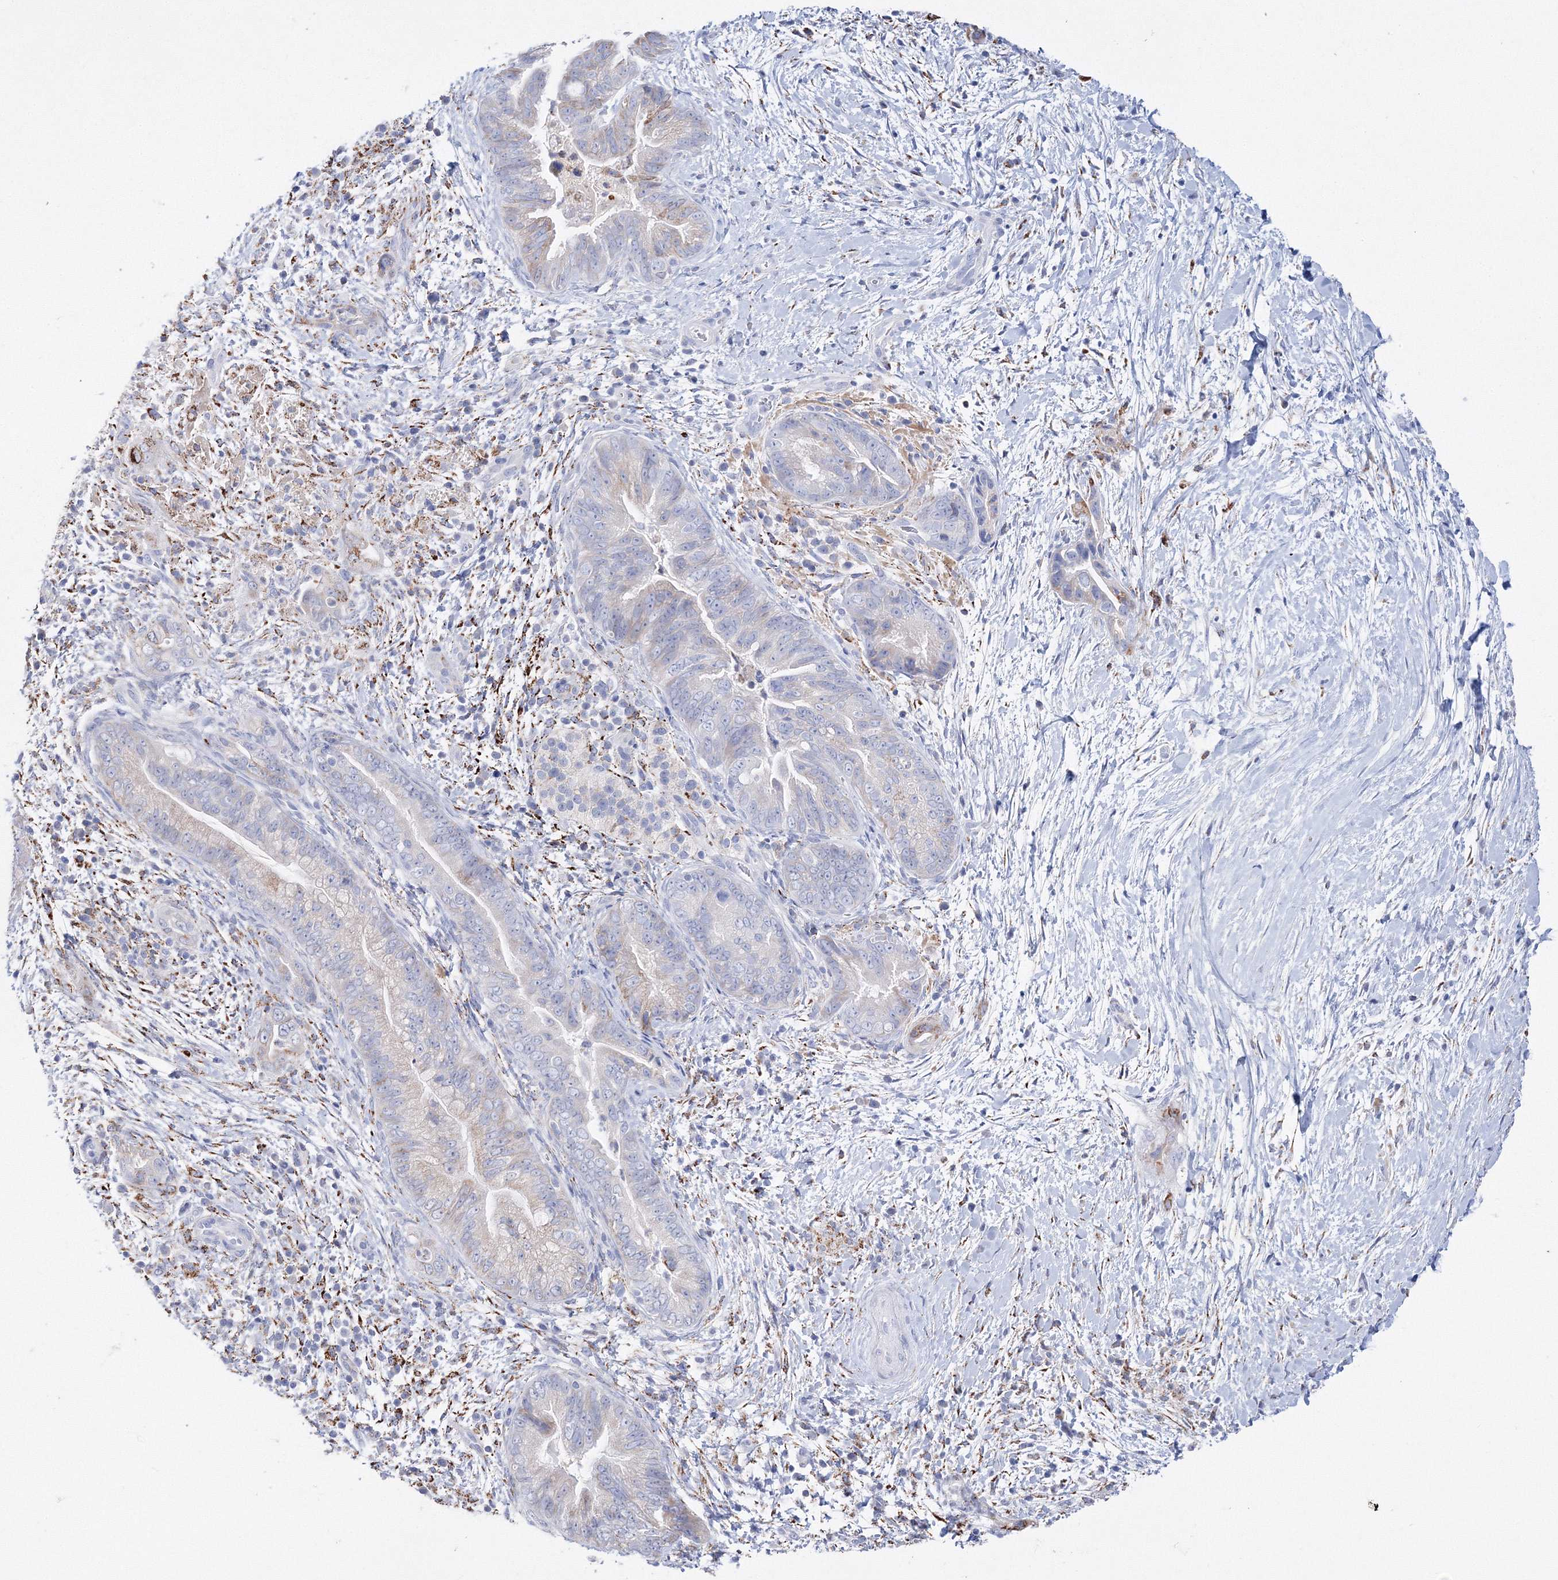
{"staining": {"intensity": "negative", "quantity": "none", "location": "none"}, "tissue": "pancreatic cancer", "cell_type": "Tumor cells", "image_type": "cancer", "snomed": [{"axis": "morphology", "description": "Adenocarcinoma, NOS"}, {"axis": "topography", "description": "Pancreas"}], "caption": "The micrograph reveals no staining of tumor cells in adenocarcinoma (pancreatic).", "gene": "MERTK", "patient": {"sex": "male", "age": 75}}